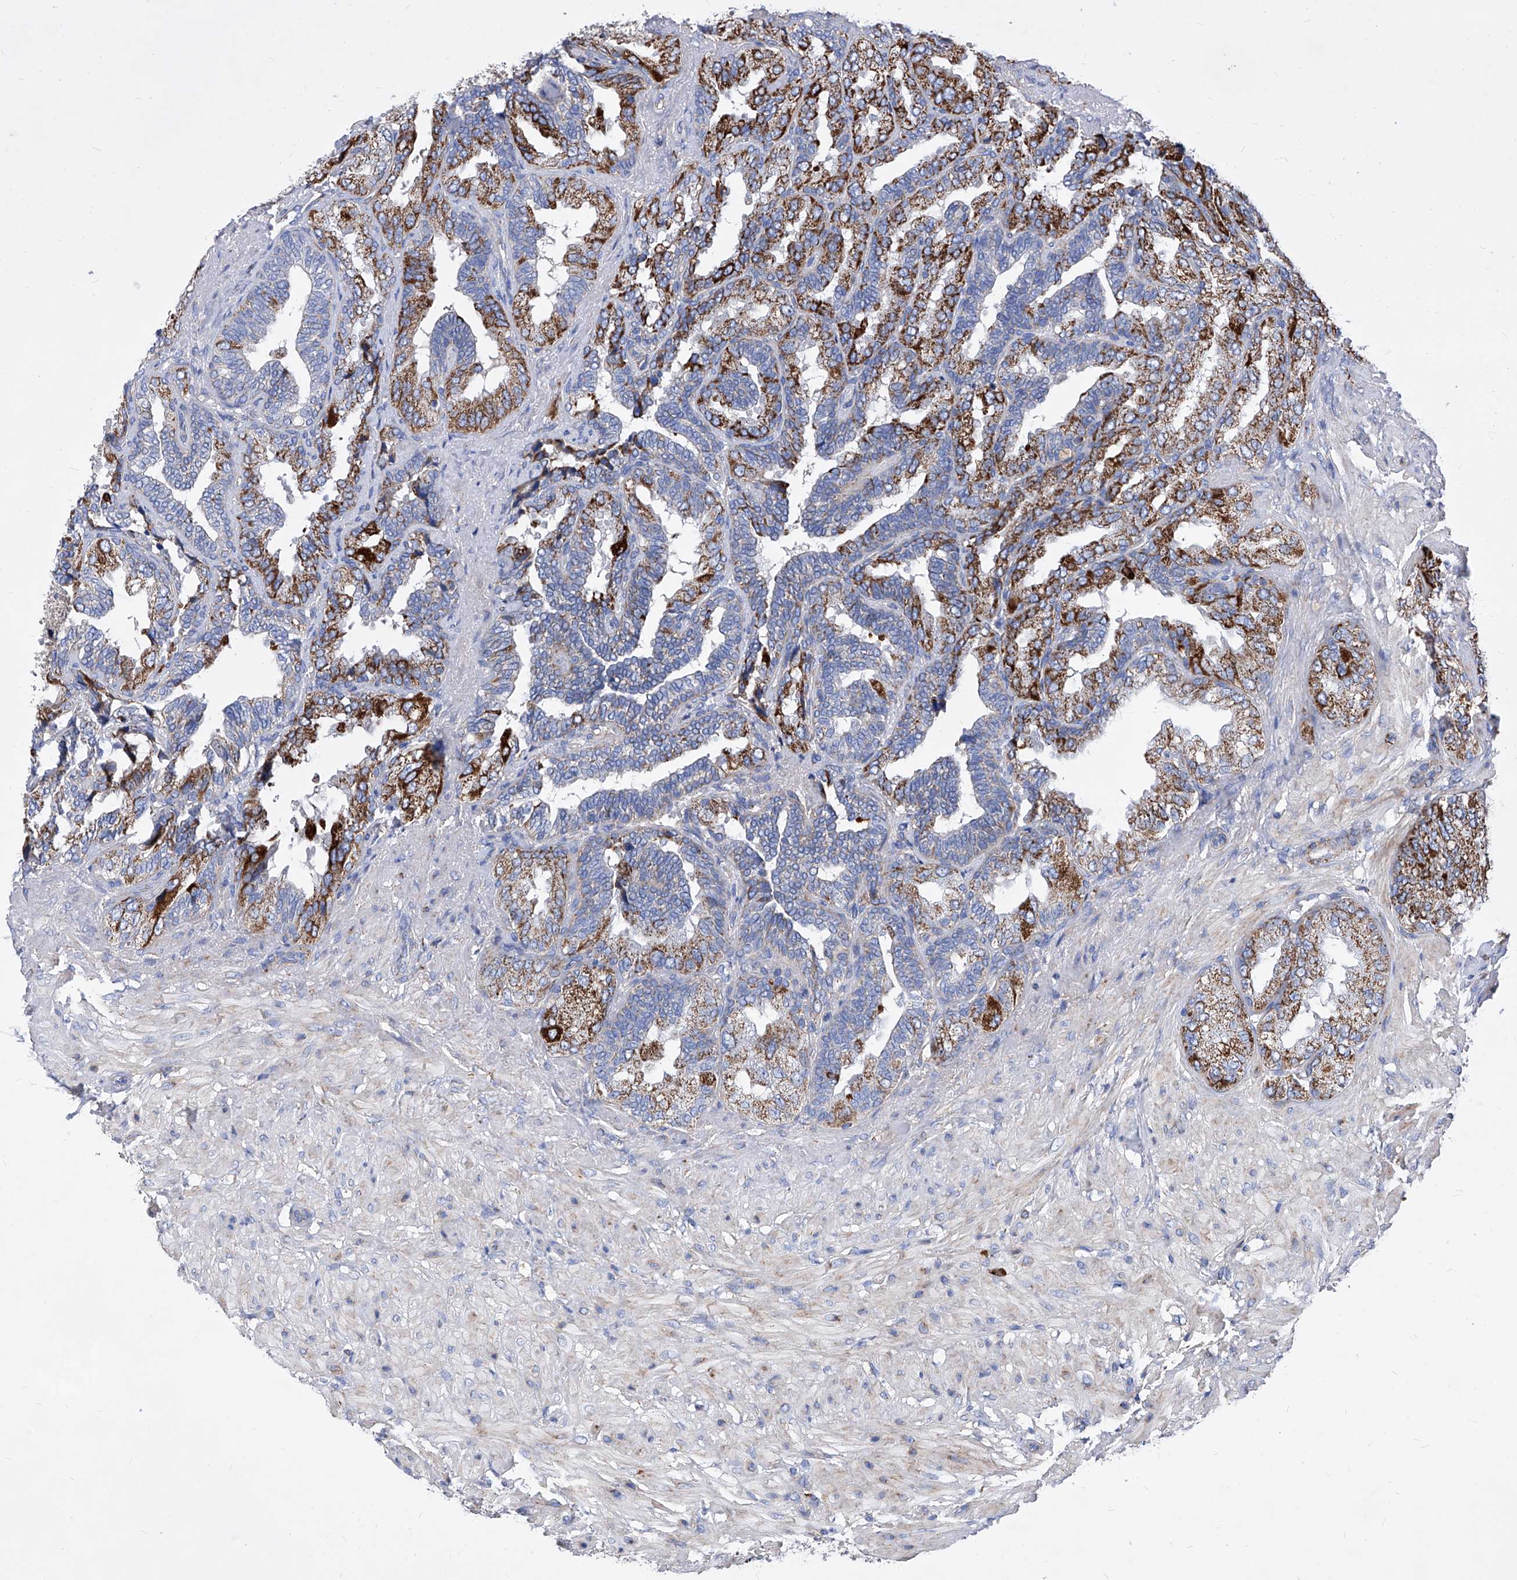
{"staining": {"intensity": "strong", "quantity": ">75%", "location": "cytoplasmic/membranous"}, "tissue": "seminal vesicle", "cell_type": "Glandular cells", "image_type": "normal", "snomed": [{"axis": "morphology", "description": "Normal tissue, NOS"}, {"axis": "topography", "description": "Seminal veicle"}, {"axis": "topography", "description": "Peripheral nerve tissue"}], "caption": "Immunohistochemical staining of unremarkable seminal vesicle shows strong cytoplasmic/membranous protein positivity in approximately >75% of glandular cells. (DAB (3,3'-diaminobenzidine) IHC, brown staining for protein, blue staining for nuclei).", "gene": "HRNR", "patient": {"sex": "male", "age": 63}}